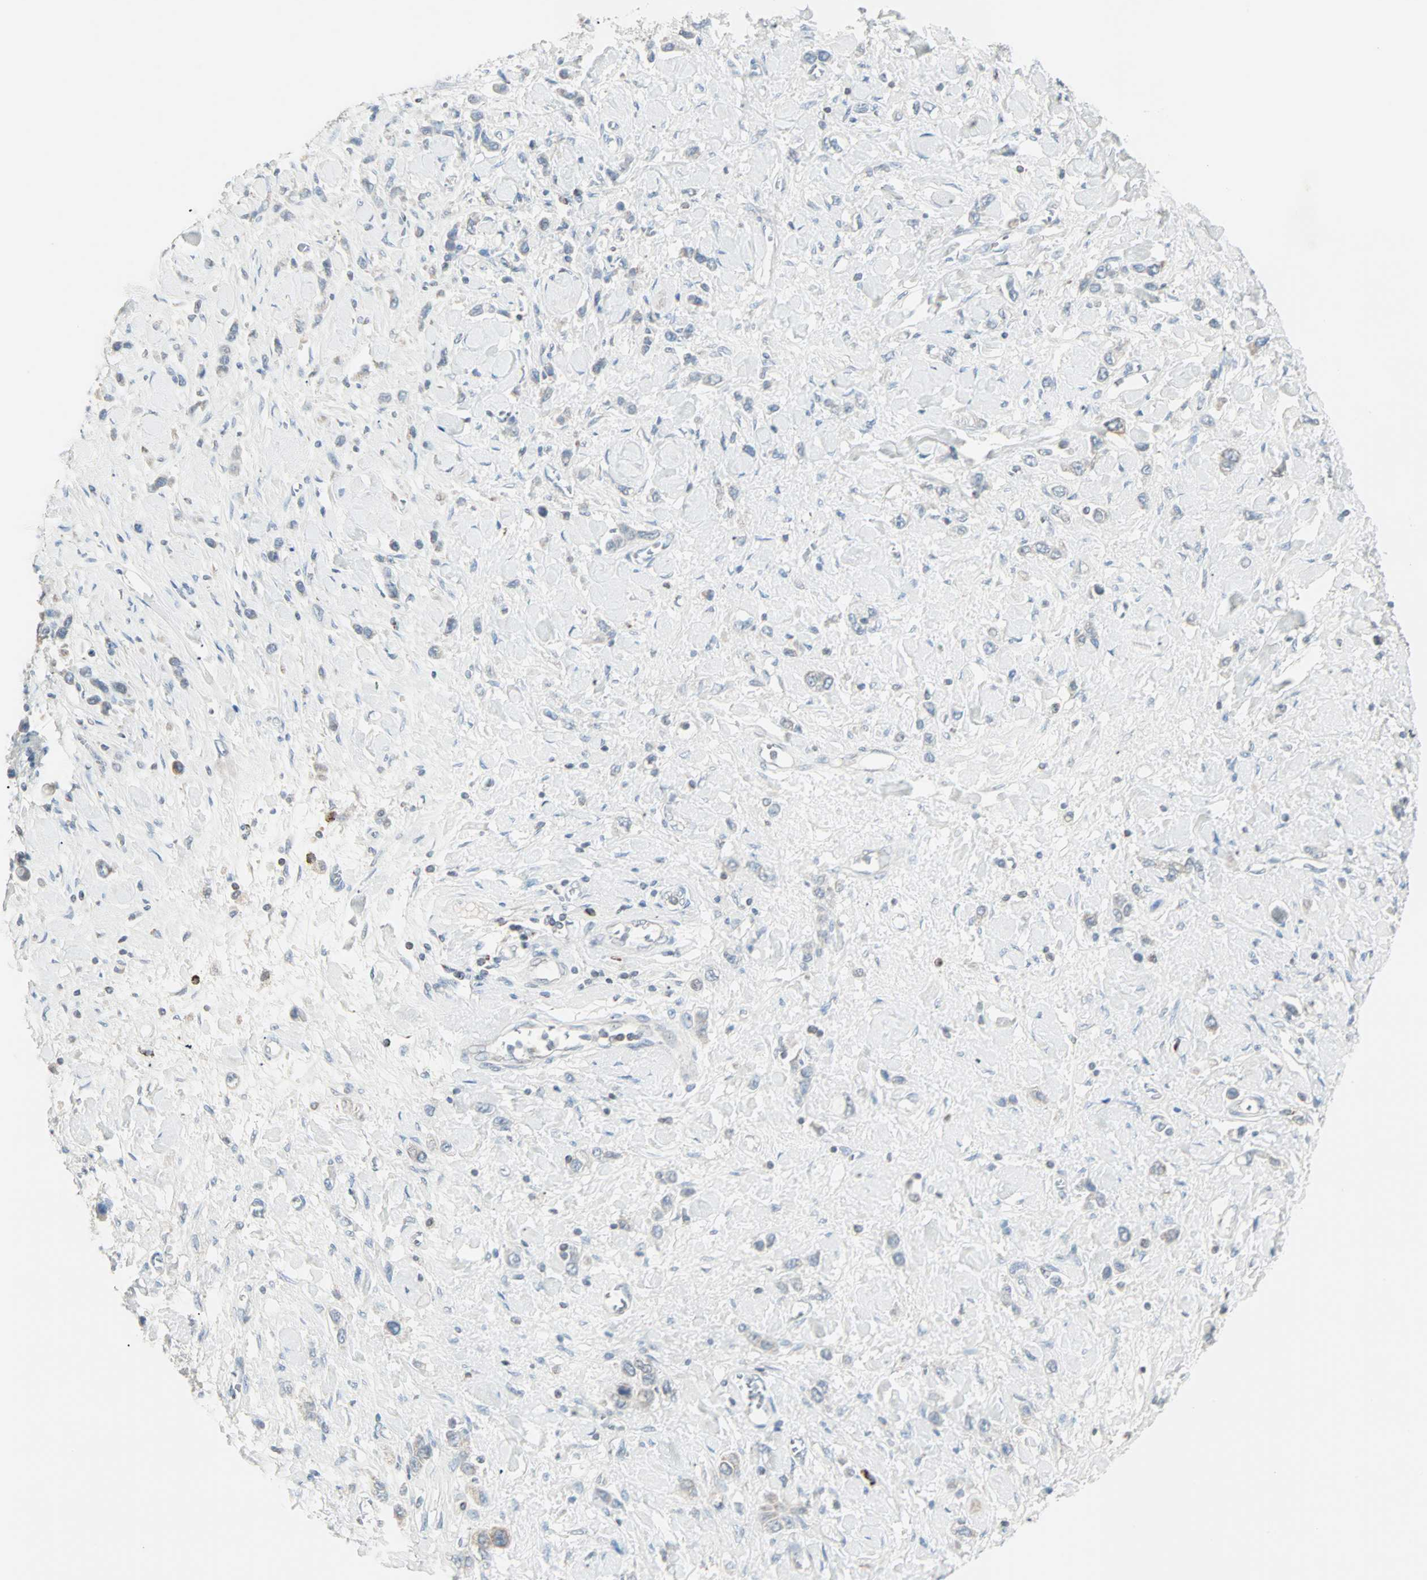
{"staining": {"intensity": "negative", "quantity": "none", "location": "none"}, "tissue": "stomach cancer", "cell_type": "Tumor cells", "image_type": "cancer", "snomed": [{"axis": "morphology", "description": "Normal tissue, NOS"}, {"axis": "morphology", "description": "Adenocarcinoma, NOS"}, {"axis": "topography", "description": "Stomach, upper"}, {"axis": "topography", "description": "Stomach"}], "caption": "Immunohistochemical staining of stomach adenocarcinoma shows no significant staining in tumor cells.", "gene": "IDH2", "patient": {"sex": "female", "age": 65}}